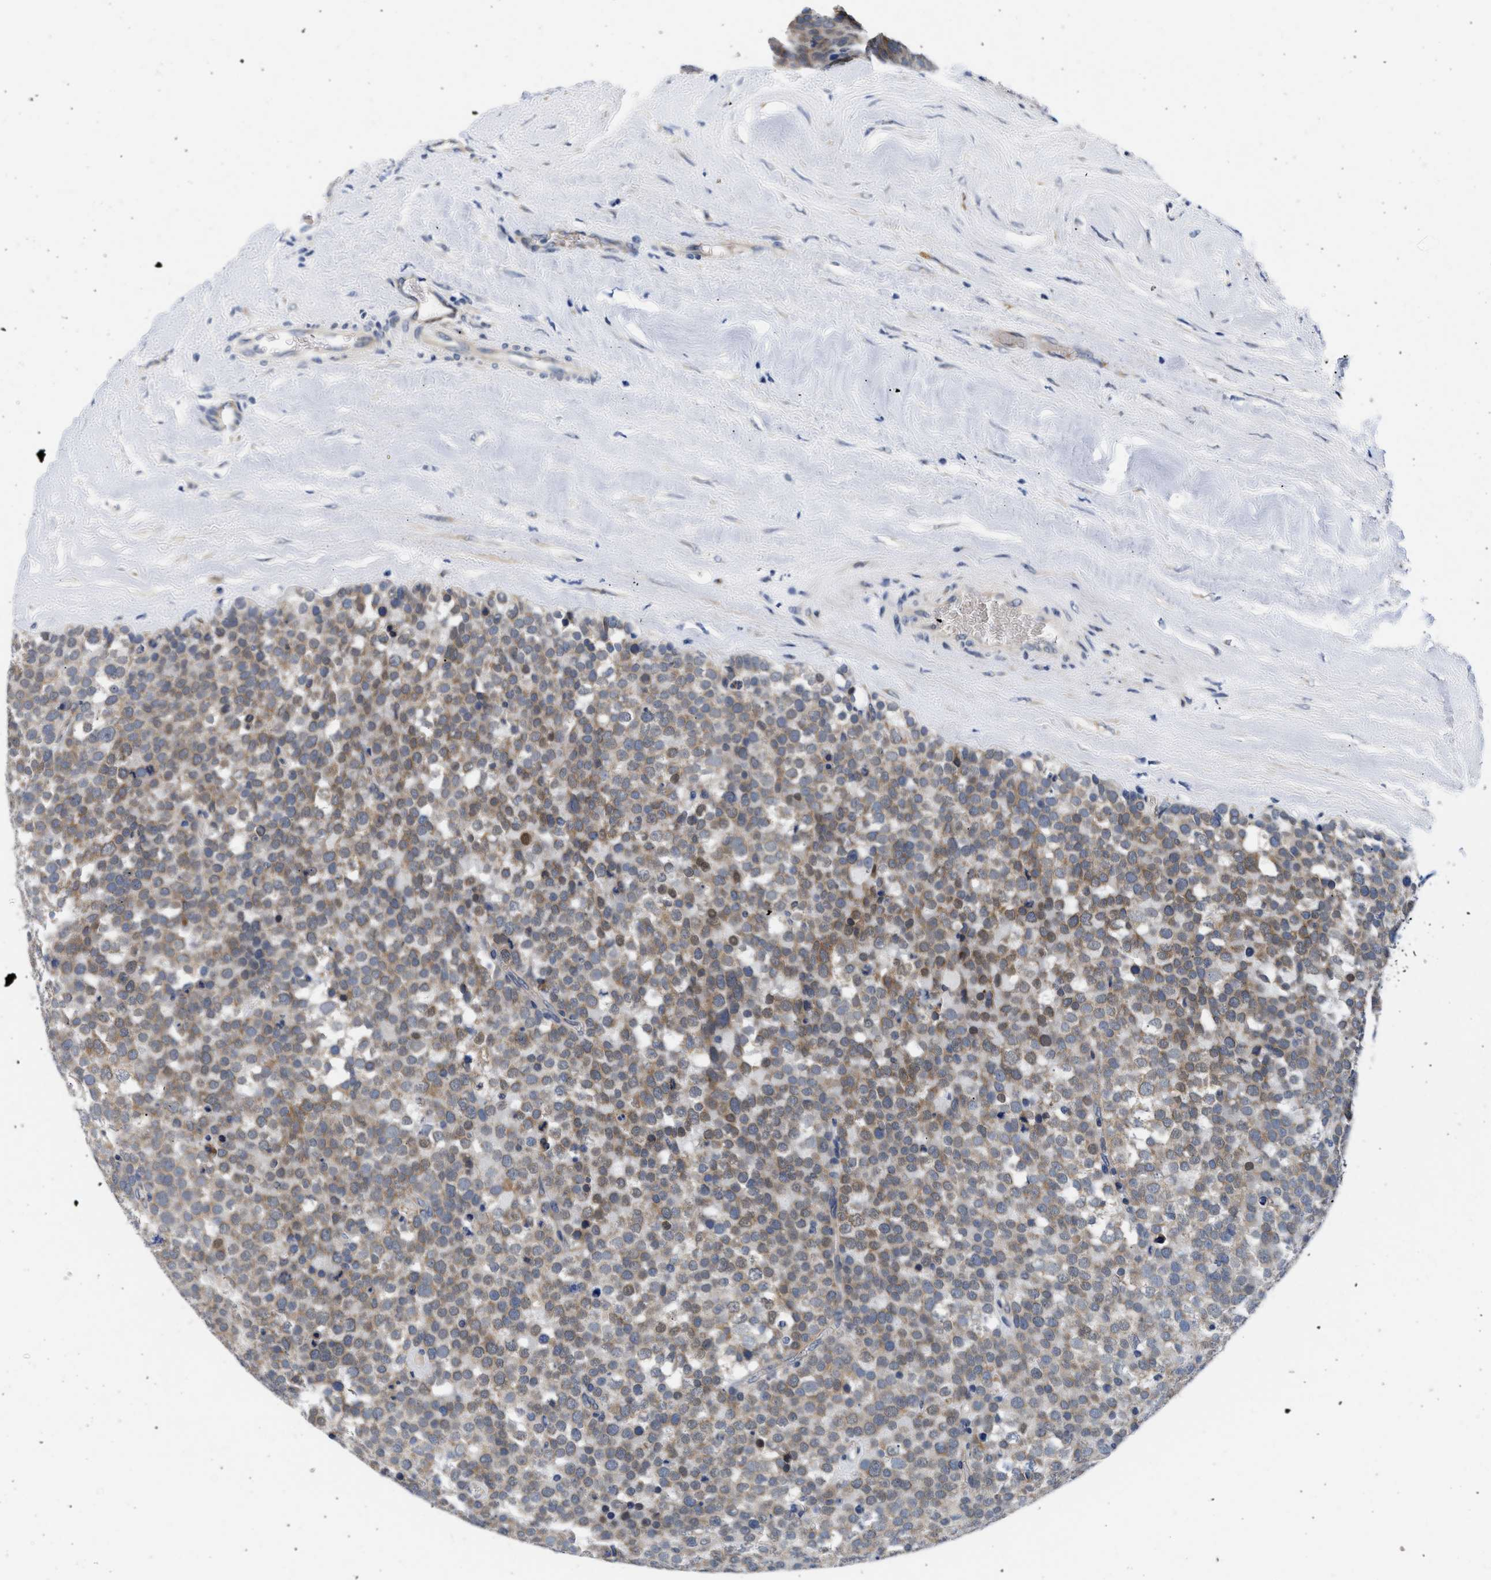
{"staining": {"intensity": "moderate", "quantity": ">75%", "location": "cytoplasmic/membranous"}, "tissue": "testis cancer", "cell_type": "Tumor cells", "image_type": "cancer", "snomed": [{"axis": "morphology", "description": "Normal tissue, NOS"}, {"axis": "morphology", "description": "Seminoma, NOS"}, {"axis": "topography", "description": "Testis"}], "caption": "Testis cancer (seminoma) stained with a protein marker shows moderate staining in tumor cells.", "gene": "RINT1", "patient": {"sex": "male", "age": 71}}